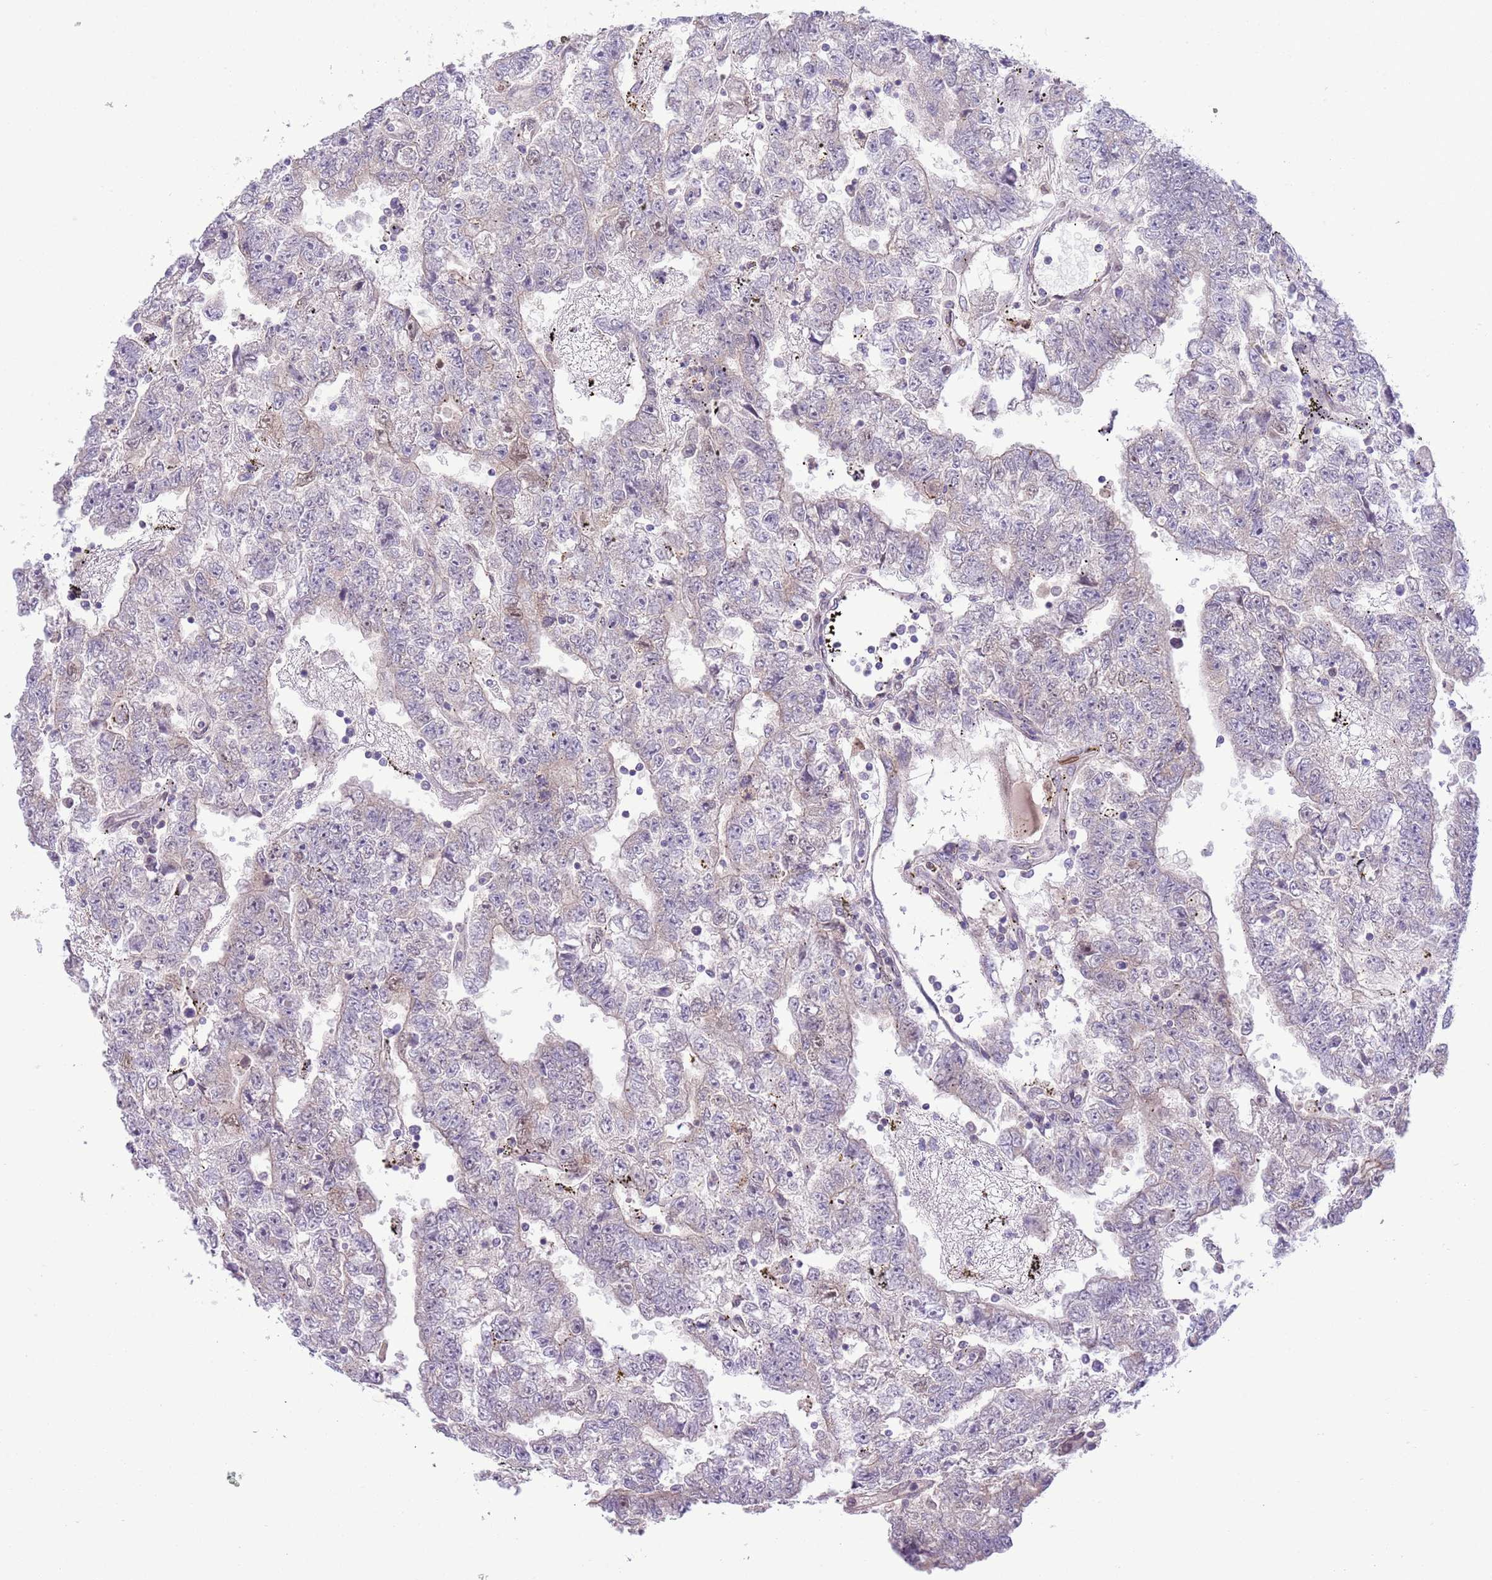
{"staining": {"intensity": "negative", "quantity": "none", "location": "none"}, "tissue": "testis cancer", "cell_type": "Tumor cells", "image_type": "cancer", "snomed": [{"axis": "morphology", "description": "Carcinoma, Embryonal, NOS"}, {"axis": "topography", "description": "Testis"}], "caption": "DAB immunohistochemical staining of testis cancer exhibits no significant expression in tumor cells.", "gene": "CCND2", "patient": {"sex": "male", "age": 25}}